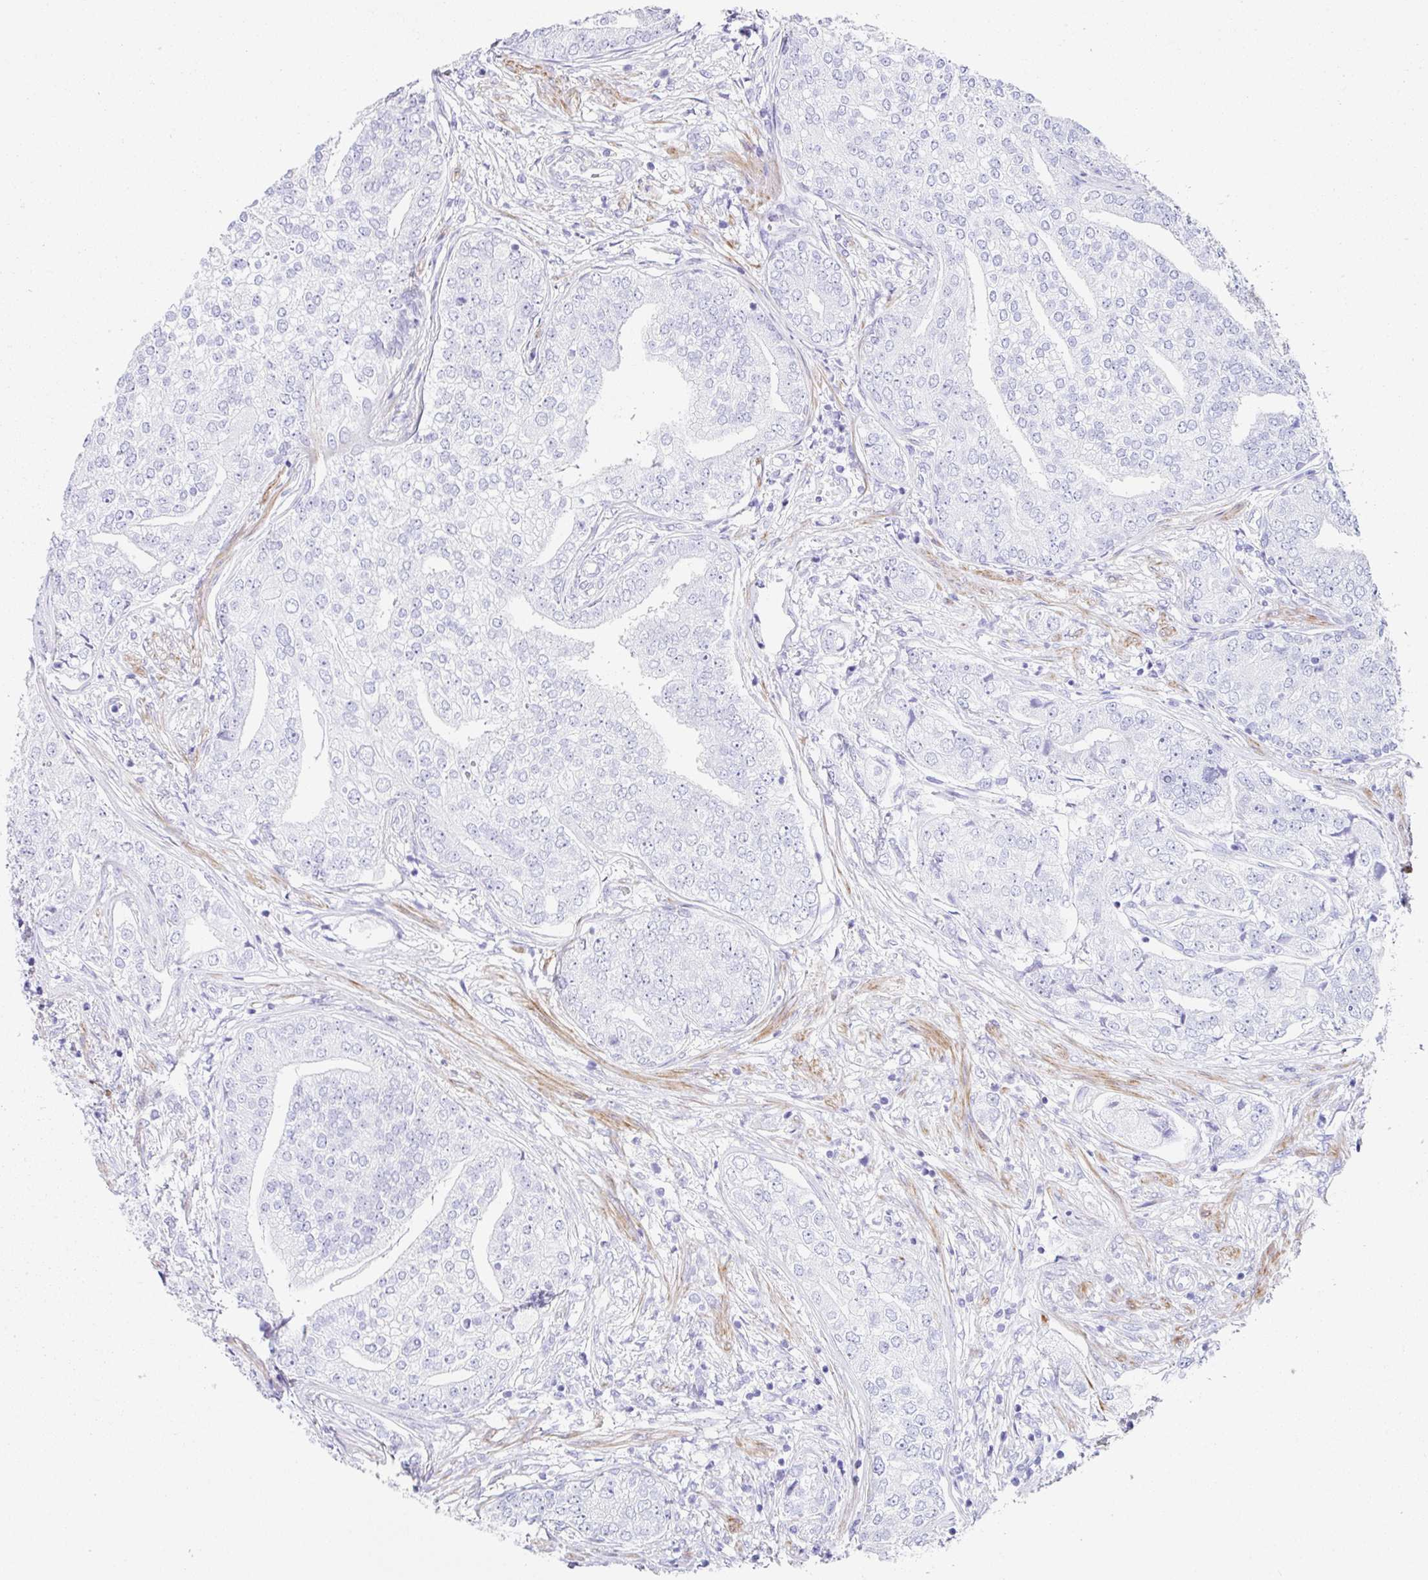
{"staining": {"intensity": "negative", "quantity": "none", "location": "none"}, "tissue": "prostate cancer", "cell_type": "Tumor cells", "image_type": "cancer", "snomed": [{"axis": "morphology", "description": "Adenocarcinoma, High grade"}, {"axis": "topography", "description": "Prostate"}], "caption": "Image shows no significant protein expression in tumor cells of adenocarcinoma (high-grade) (prostate).", "gene": "CLDND2", "patient": {"sex": "male", "age": 60}}